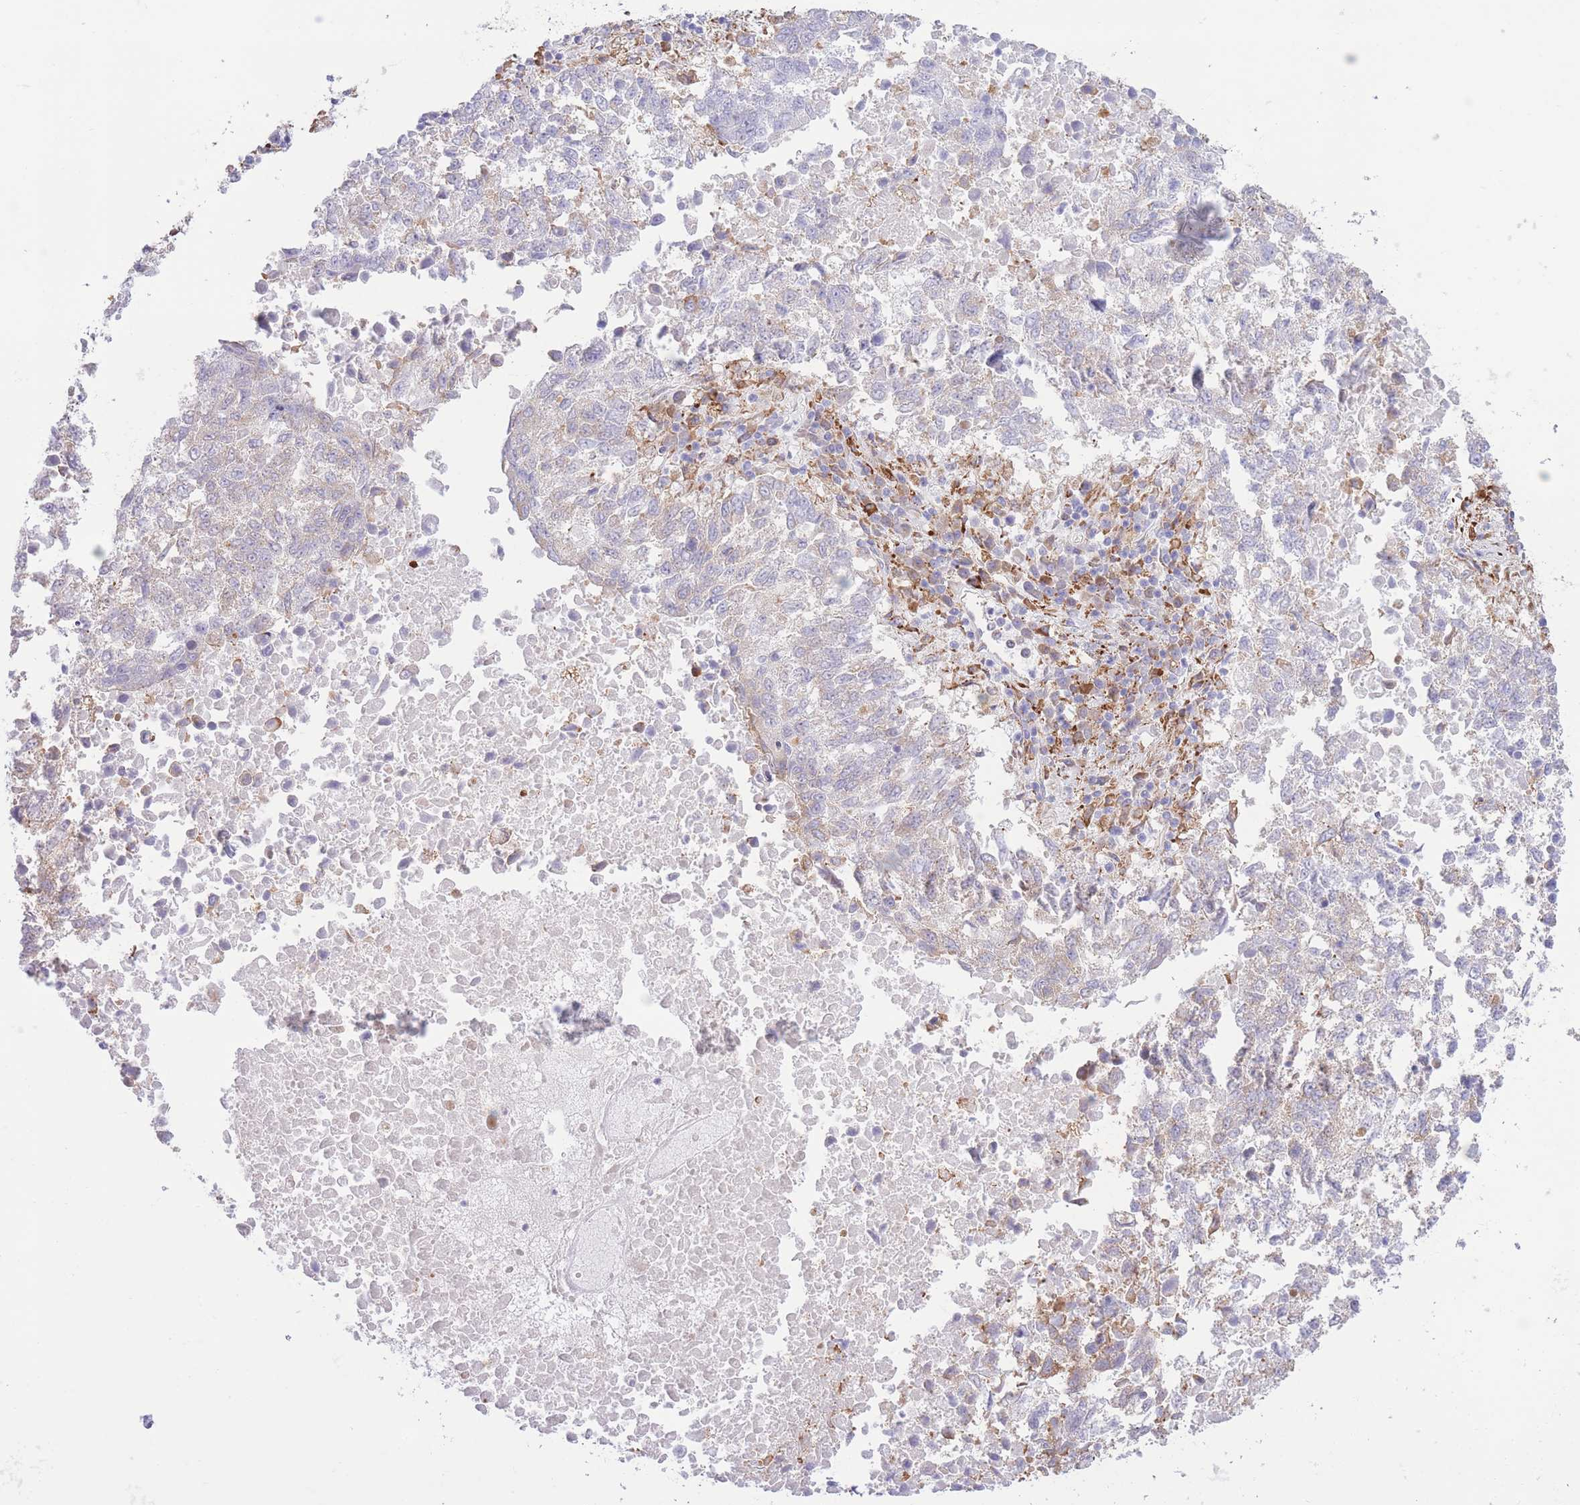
{"staining": {"intensity": "negative", "quantity": "none", "location": "none"}, "tissue": "lung cancer", "cell_type": "Tumor cells", "image_type": "cancer", "snomed": [{"axis": "morphology", "description": "Squamous cell carcinoma, NOS"}, {"axis": "topography", "description": "Lung"}], "caption": "Immunohistochemistry (IHC) image of human lung cancer stained for a protein (brown), which shows no staining in tumor cells.", "gene": "MYDGF", "patient": {"sex": "male", "age": 73}}